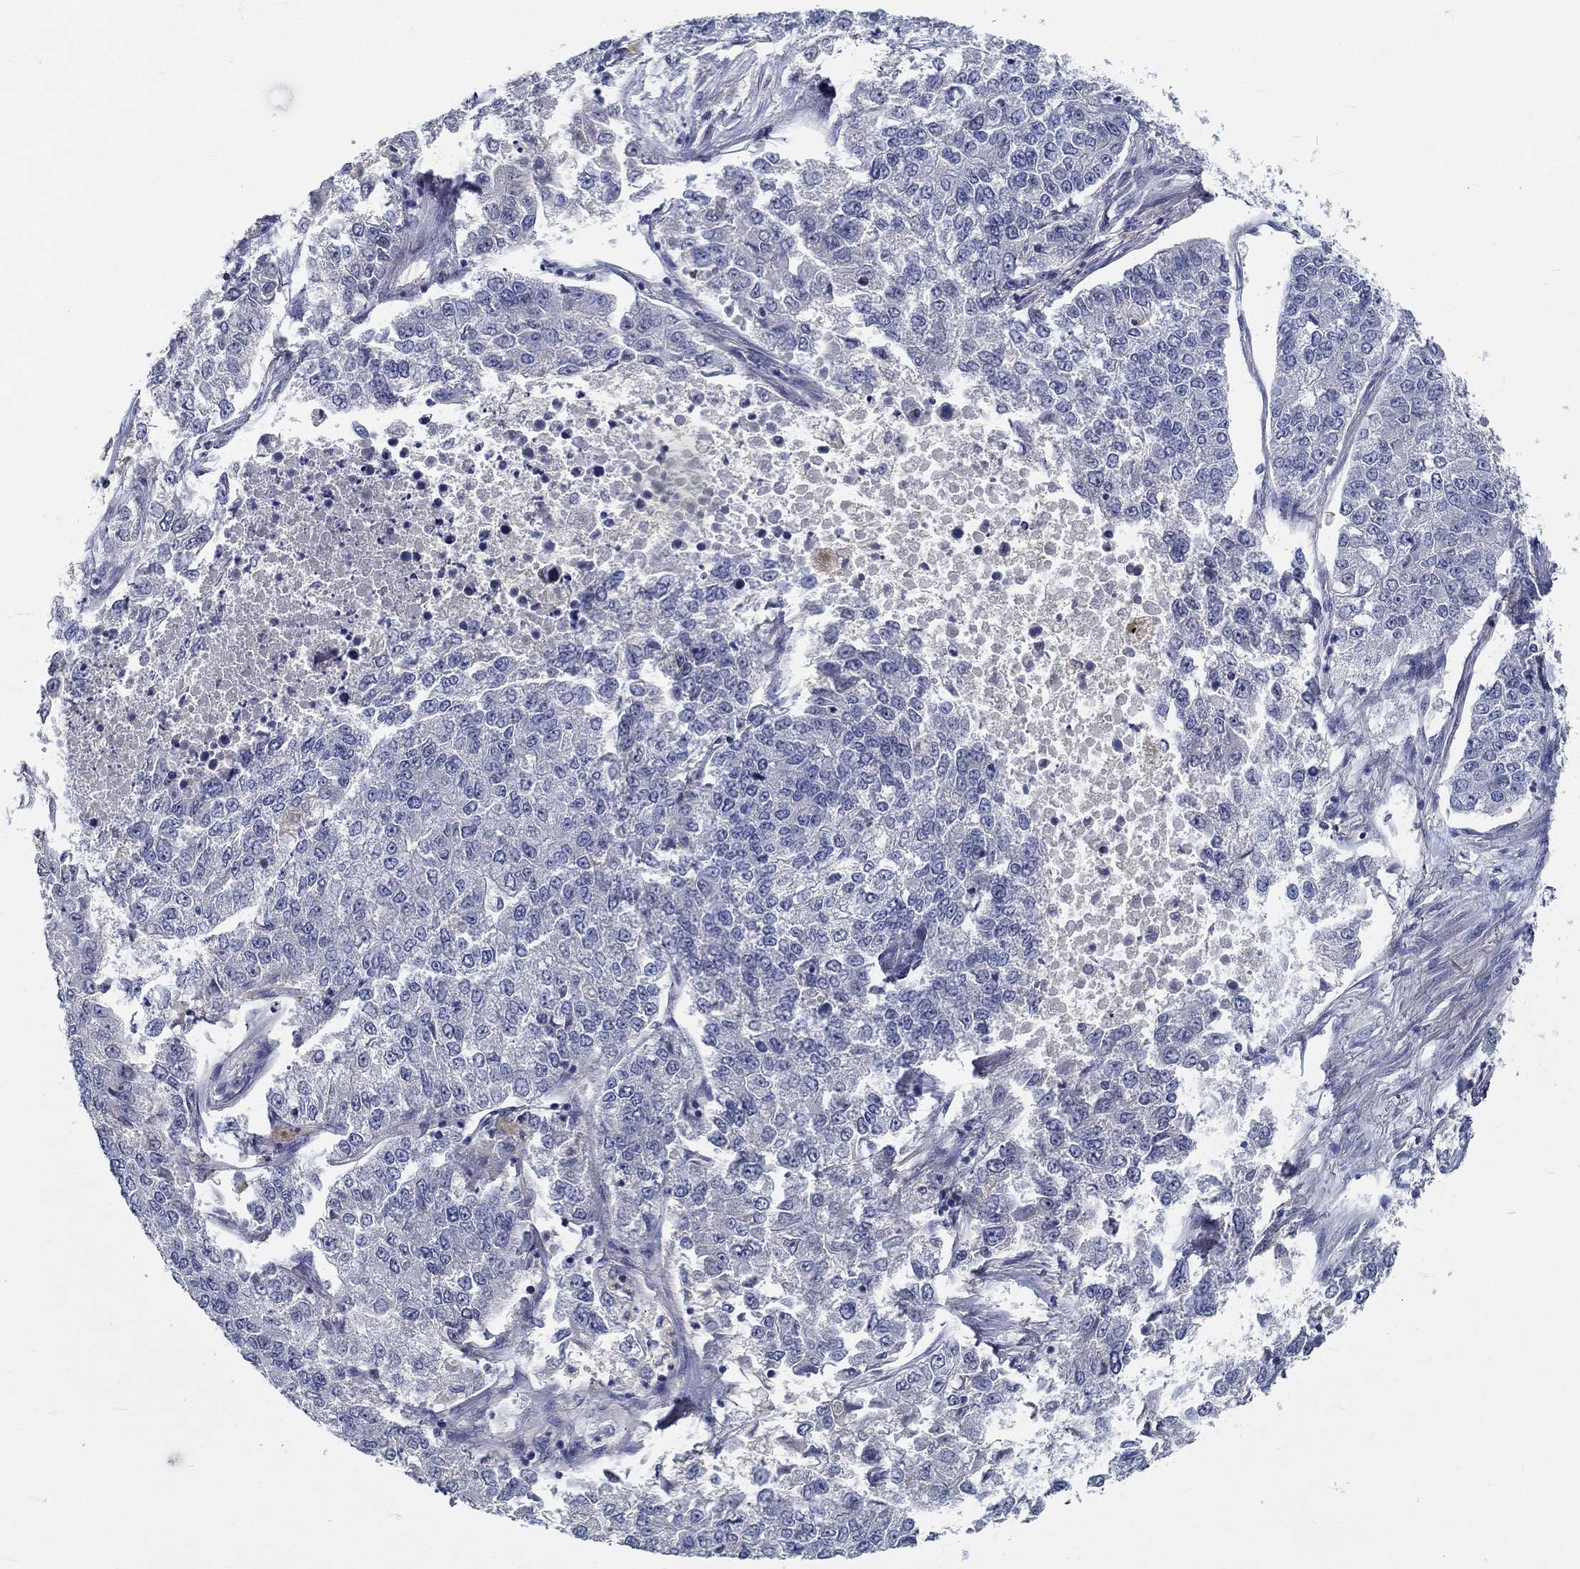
{"staining": {"intensity": "negative", "quantity": "none", "location": "none"}, "tissue": "lung cancer", "cell_type": "Tumor cells", "image_type": "cancer", "snomed": [{"axis": "morphology", "description": "Adenocarcinoma, NOS"}, {"axis": "topography", "description": "Lung"}], "caption": "Tumor cells are negative for protein expression in human lung cancer.", "gene": "MYBPC1", "patient": {"sex": "male", "age": 49}}